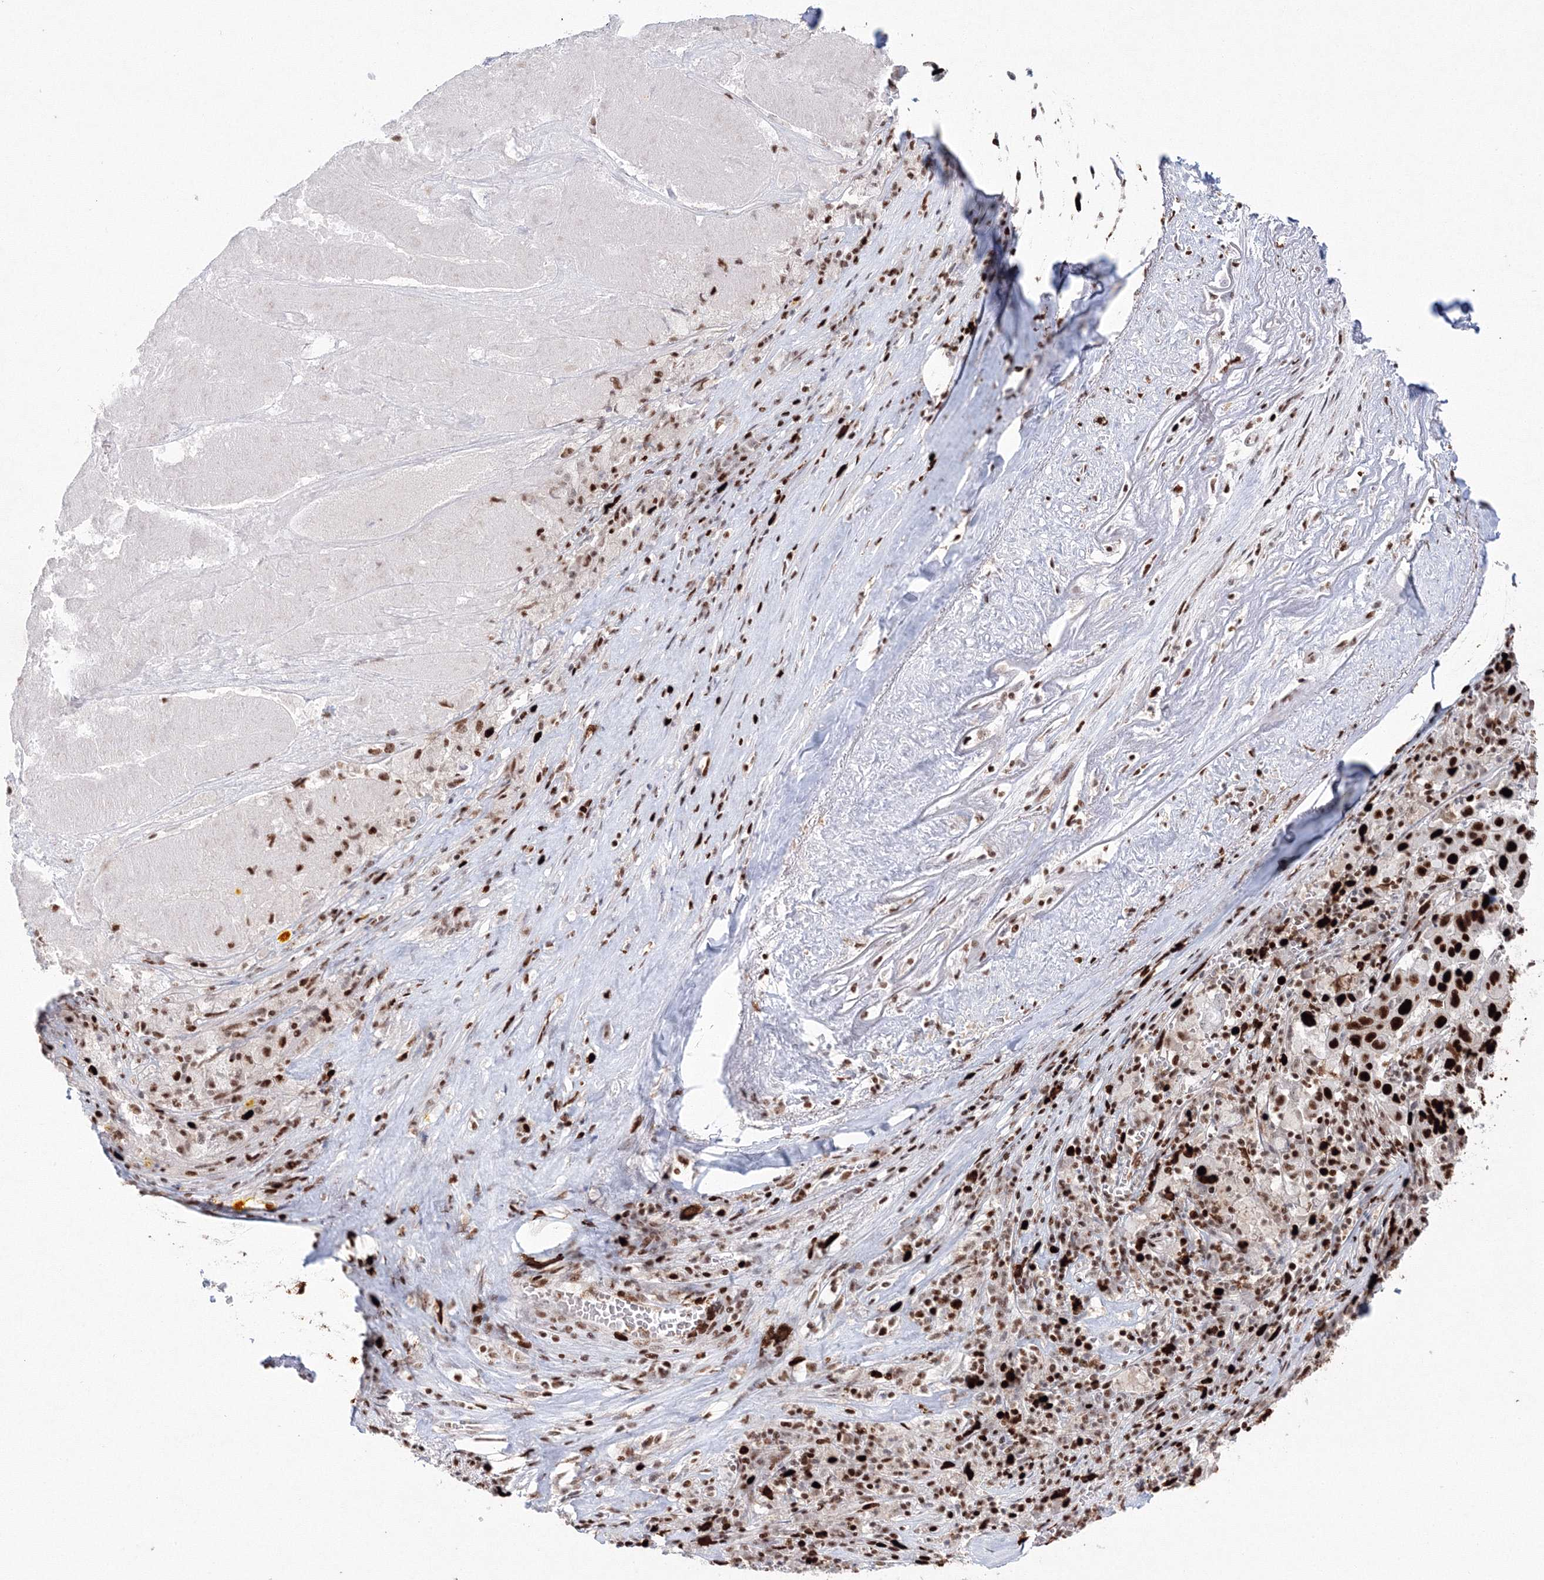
{"staining": {"intensity": "strong", "quantity": ">75%", "location": "nuclear"}, "tissue": "pancreatic cancer", "cell_type": "Tumor cells", "image_type": "cancer", "snomed": [{"axis": "morphology", "description": "Adenocarcinoma, NOS"}, {"axis": "topography", "description": "Pancreas"}], "caption": "Protein staining displays strong nuclear expression in approximately >75% of tumor cells in pancreatic cancer (adenocarcinoma).", "gene": "LIG1", "patient": {"sex": "male", "age": 63}}